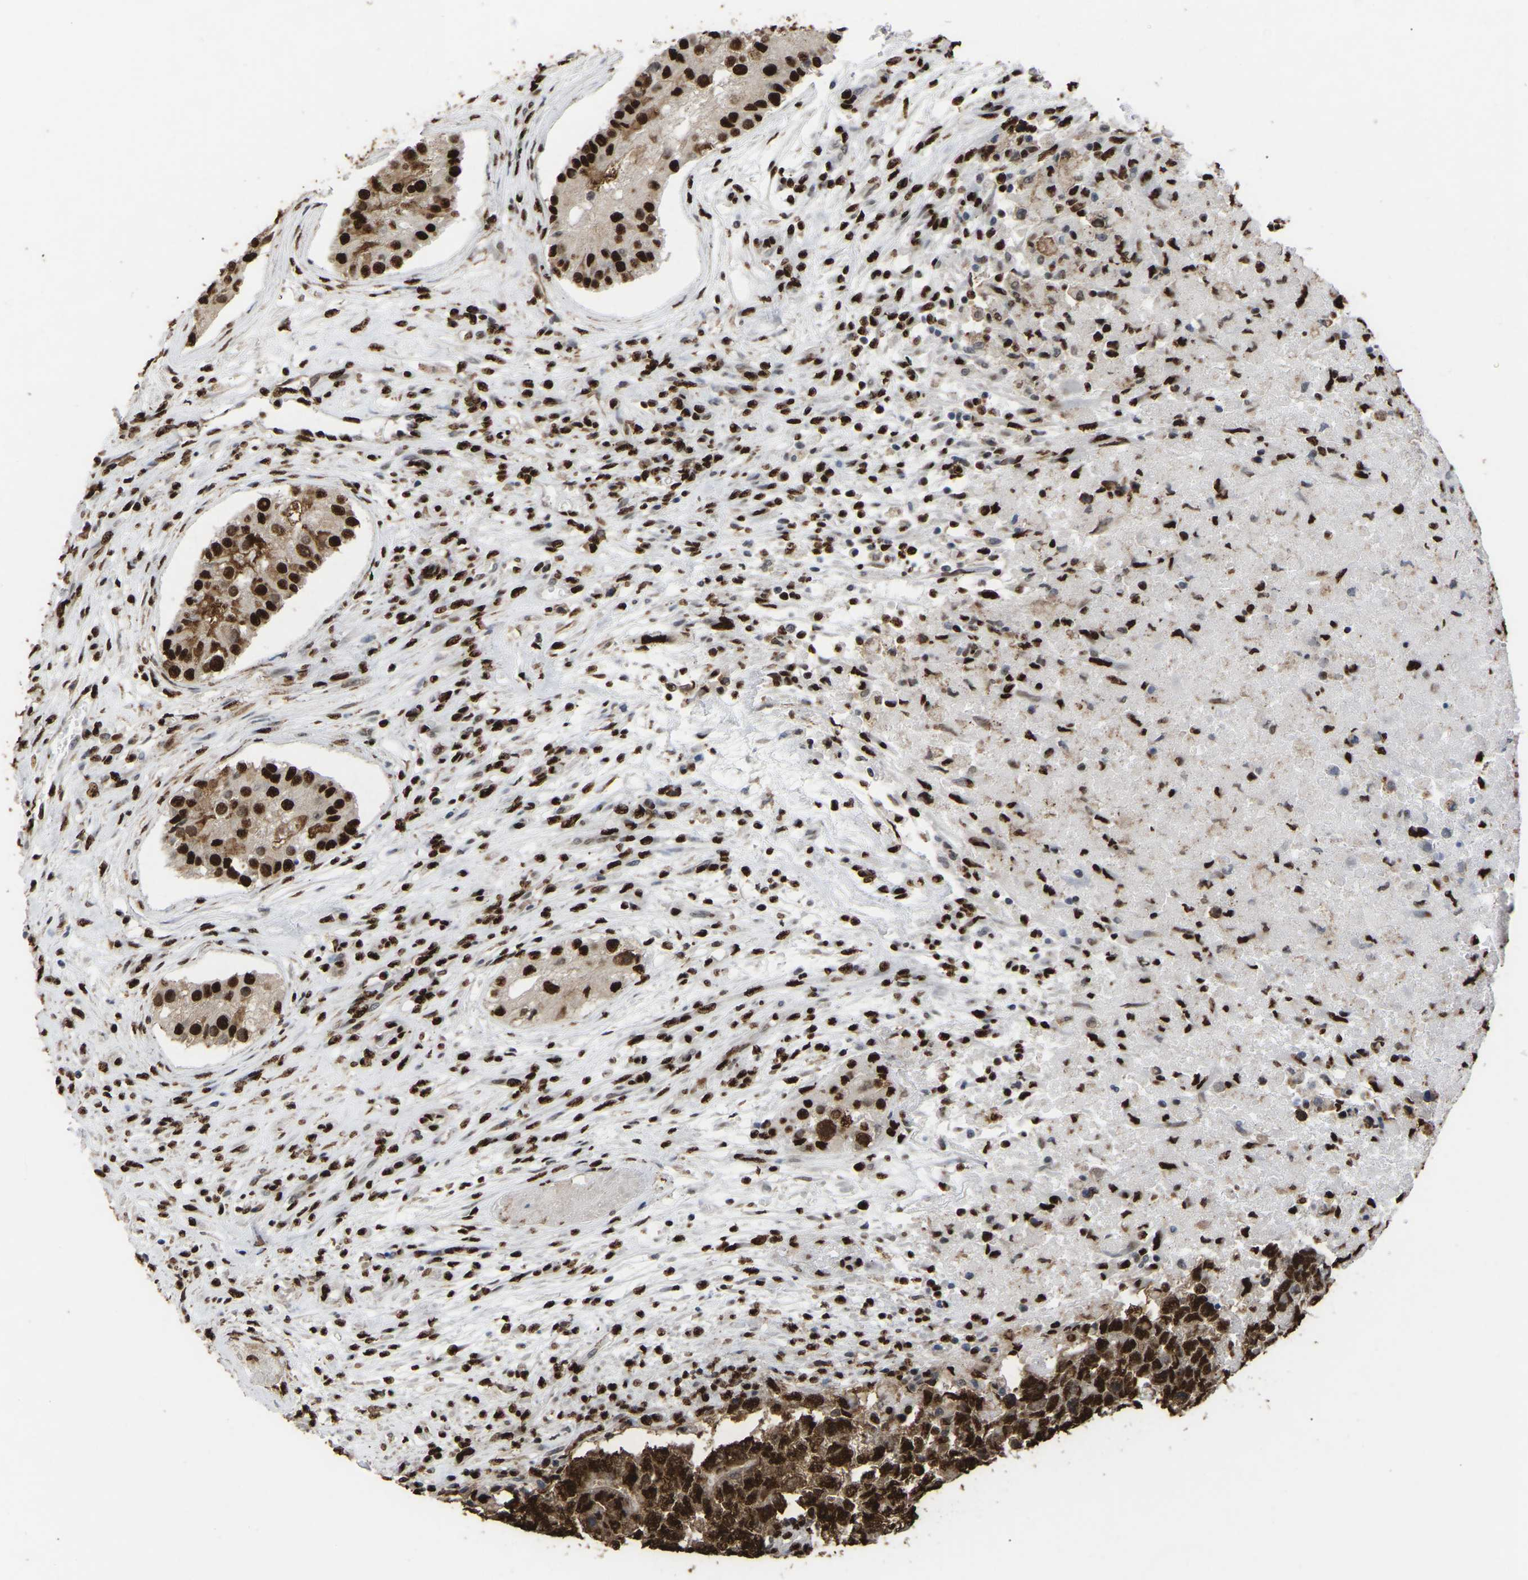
{"staining": {"intensity": "strong", "quantity": ">75%", "location": "cytoplasmic/membranous,nuclear"}, "tissue": "testis cancer", "cell_type": "Tumor cells", "image_type": "cancer", "snomed": [{"axis": "morphology", "description": "Carcinoma, Embryonal, NOS"}, {"axis": "topography", "description": "Testis"}], "caption": "Protein analysis of testis embryonal carcinoma tissue shows strong cytoplasmic/membranous and nuclear expression in approximately >75% of tumor cells.", "gene": "RBL2", "patient": {"sex": "male", "age": 25}}